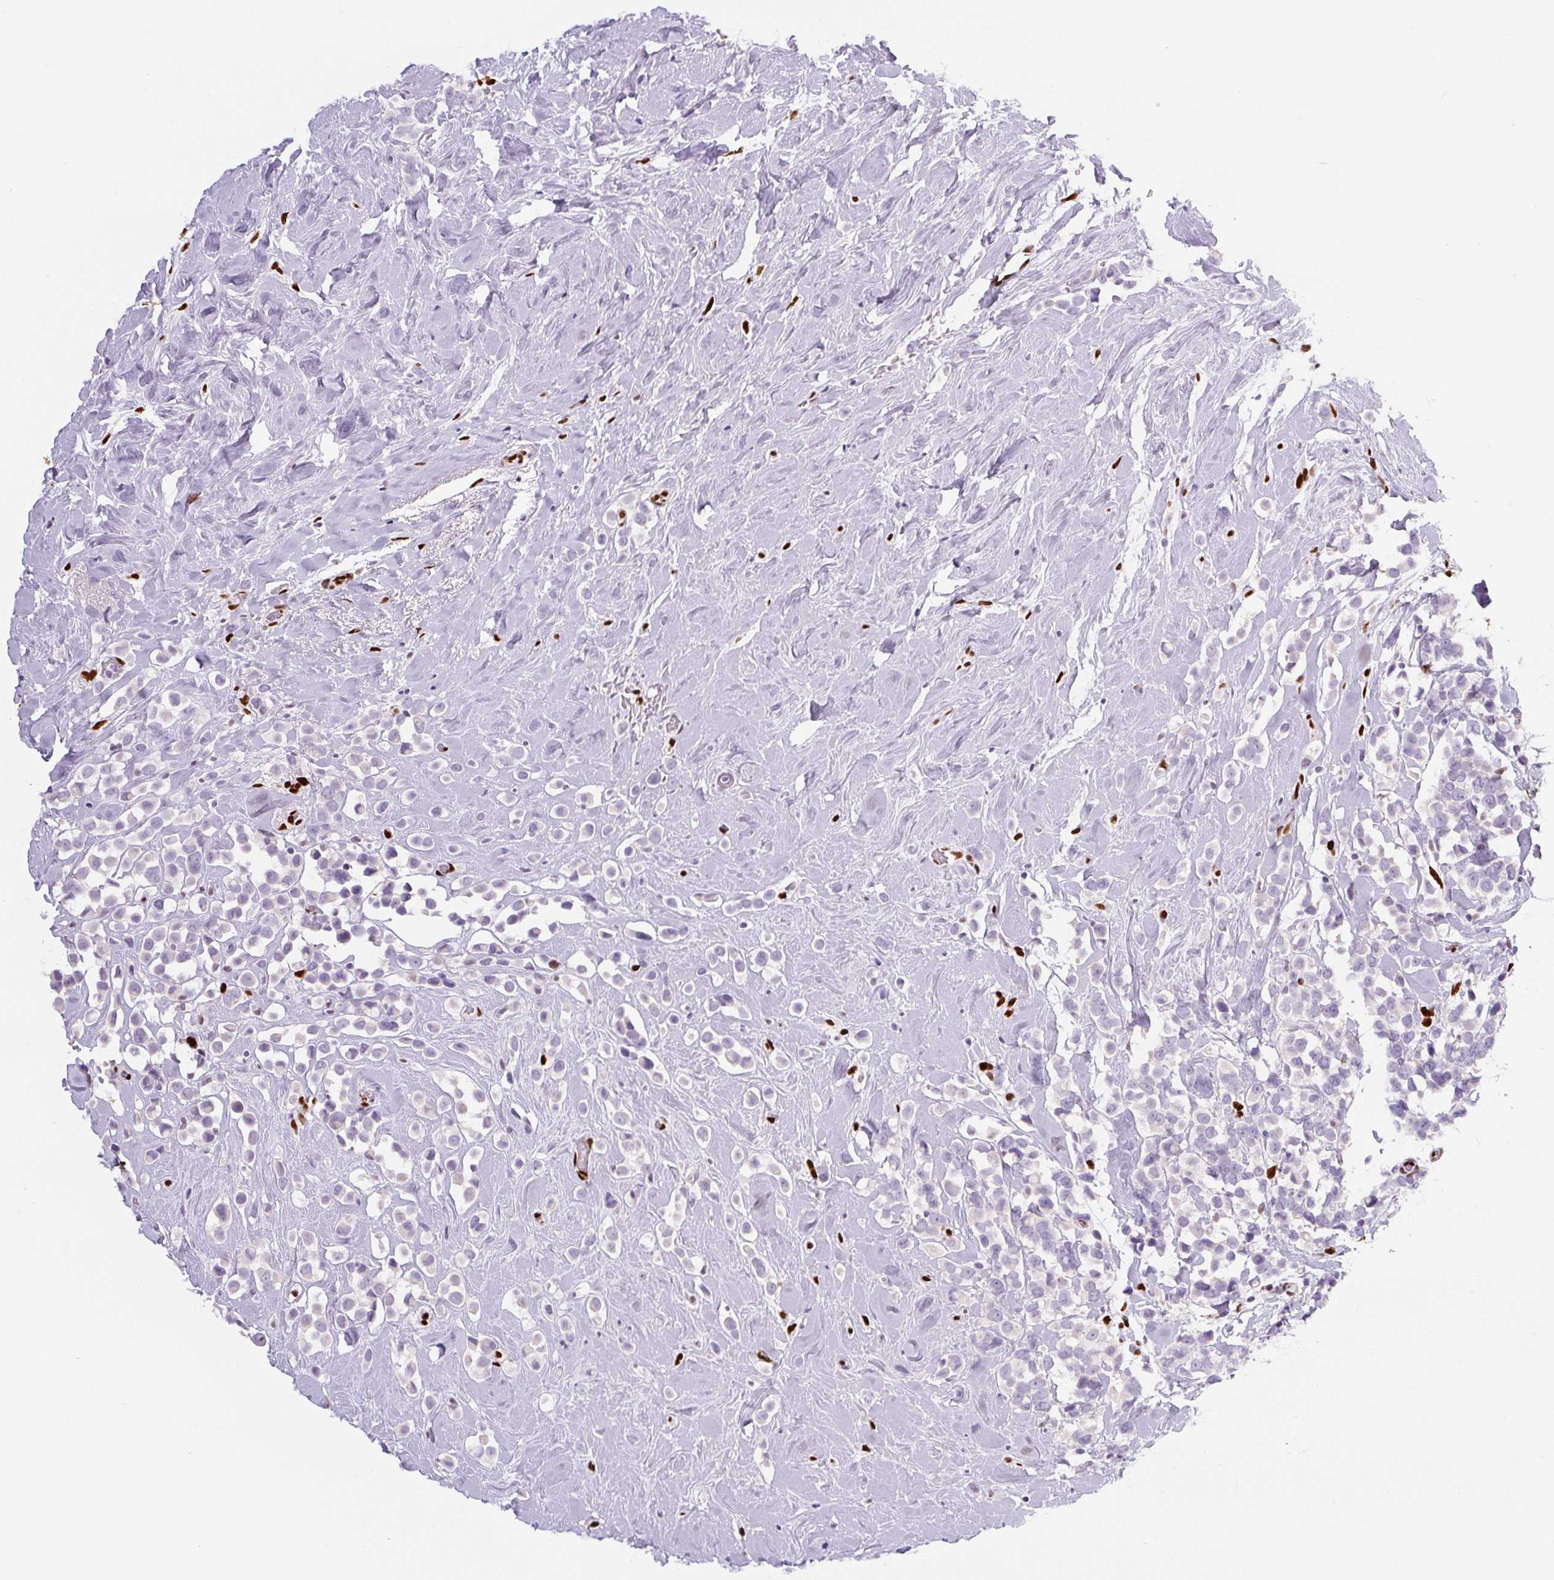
{"staining": {"intensity": "negative", "quantity": "none", "location": "none"}, "tissue": "breast cancer", "cell_type": "Tumor cells", "image_type": "cancer", "snomed": [{"axis": "morphology", "description": "Duct carcinoma"}, {"axis": "topography", "description": "Breast"}], "caption": "Tumor cells are negative for protein expression in human breast cancer.", "gene": "ZEB1", "patient": {"sex": "female", "age": 80}}